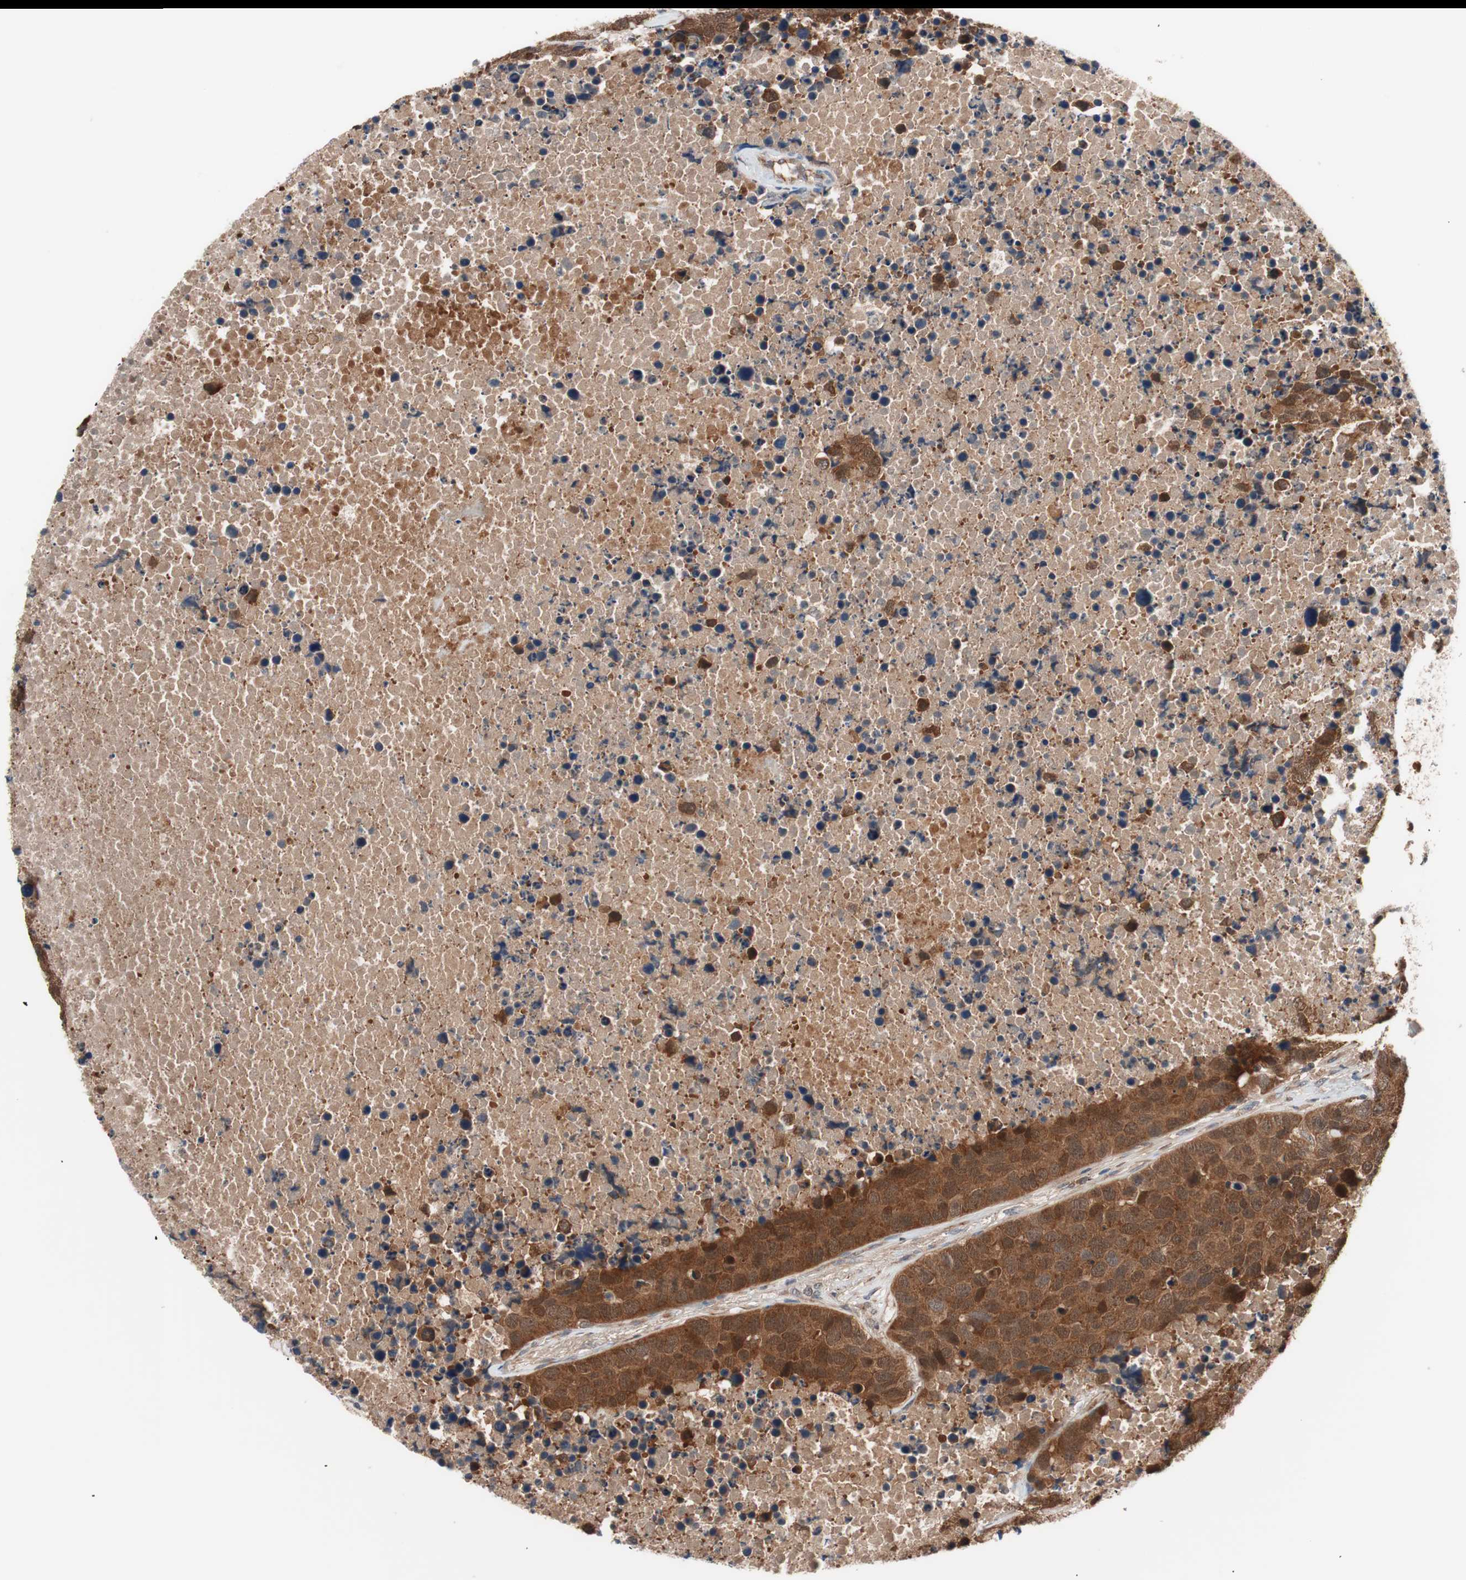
{"staining": {"intensity": "strong", "quantity": ">75%", "location": "cytoplasmic/membranous,nuclear"}, "tissue": "carcinoid", "cell_type": "Tumor cells", "image_type": "cancer", "snomed": [{"axis": "morphology", "description": "Carcinoid, malignant, NOS"}, {"axis": "topography", "description": "Lung"}], "caption": "This is an image of IHC staining of carcinoid, which shows strong positivity in the cytoplasmic/membranous and nuclear of tumor cells.", "gene": "HMBS", "patient": {"sex": "male", "age": 60}}